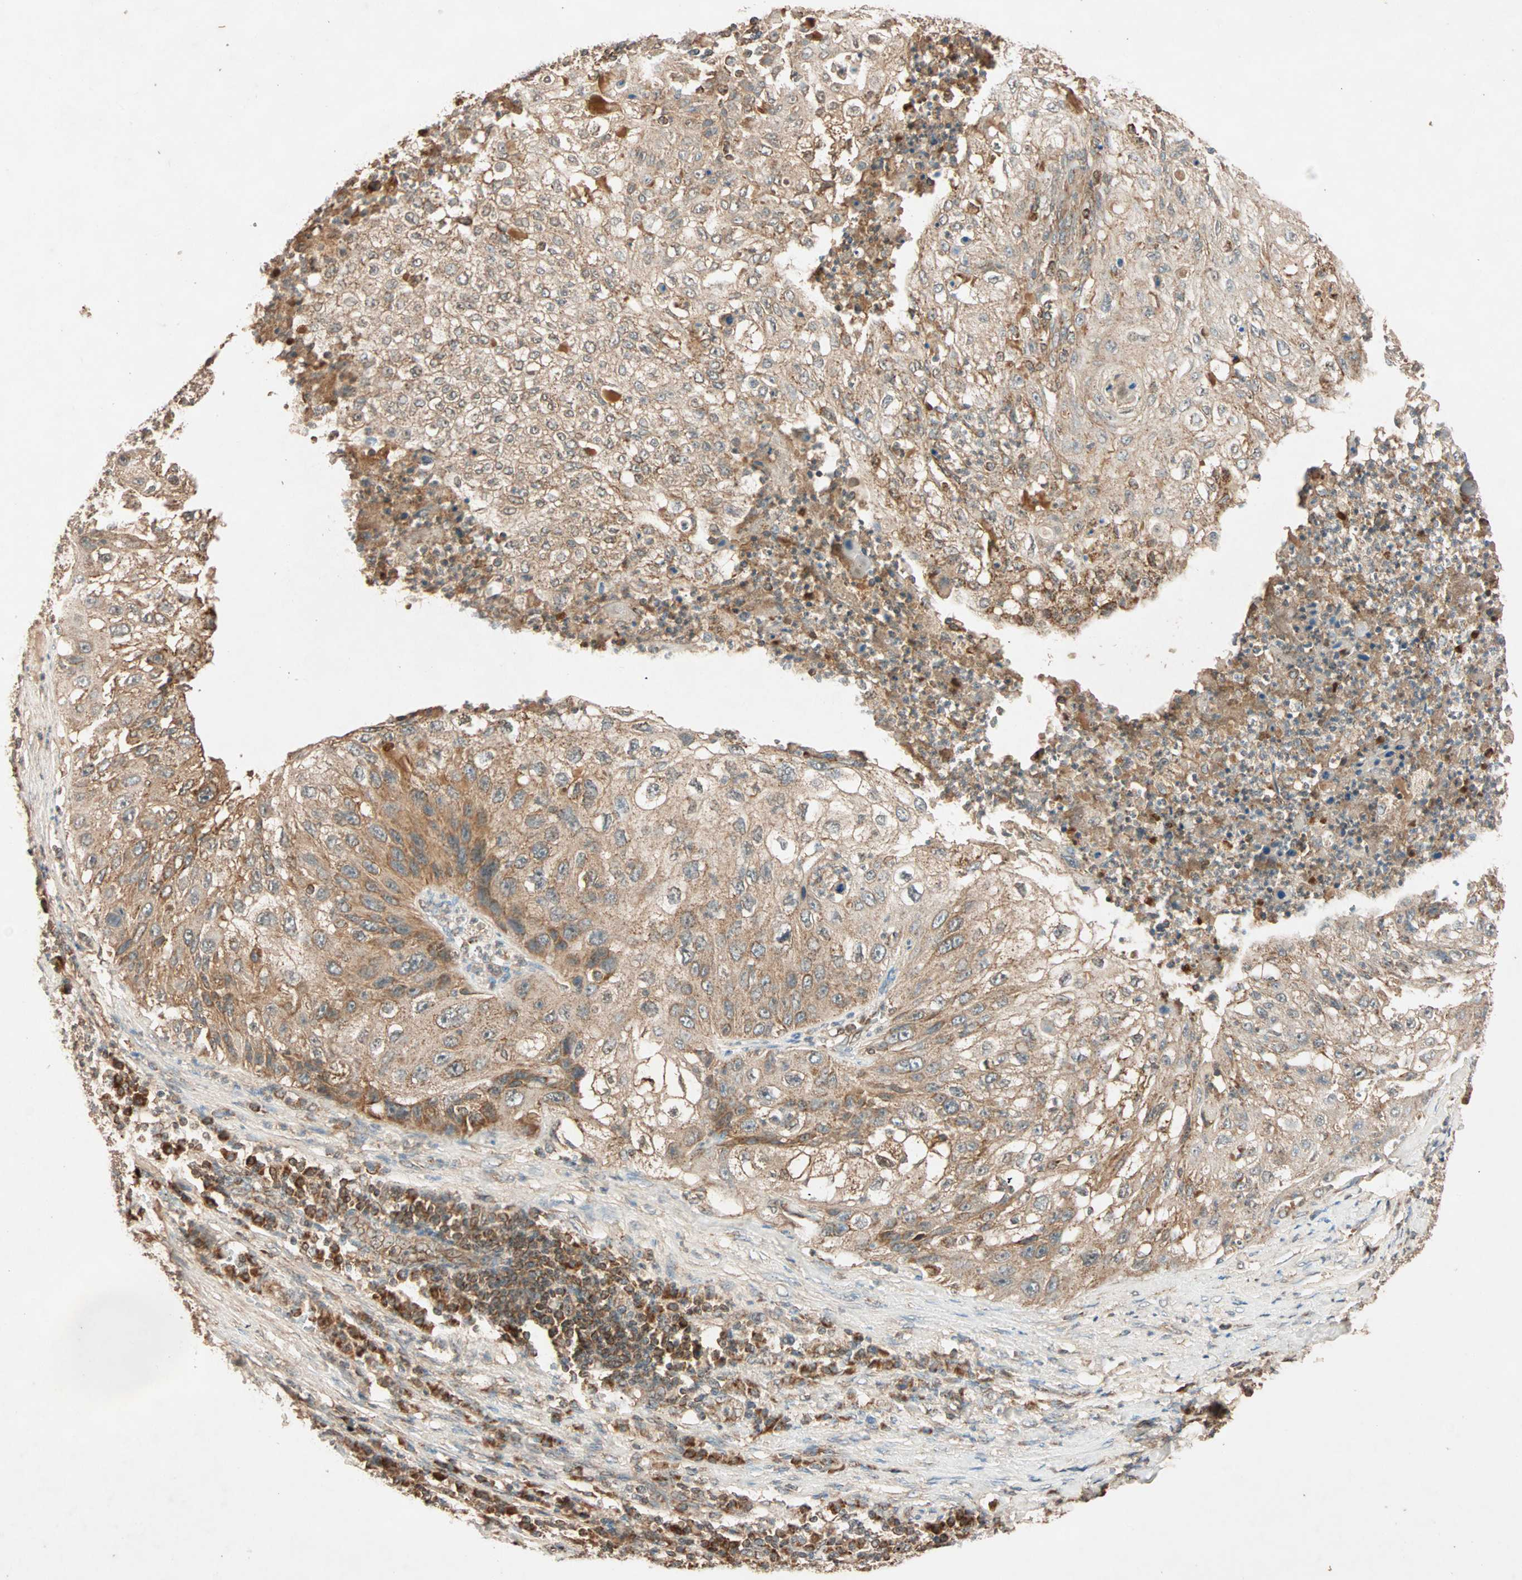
{"staining": {"intensity": "moderate", "quantity": ">75%", "location": "cytoplasmic/membranous"}, "tissue": "lung cancer", "cell_type": "Tumor cells", "image_type": "cancer", "snomed": [{"axis": "morphology", "description": "Inflammation, NOS"}, {"axis": "morphology", "description": "Squamous cell carcinoma, NOS"}, {"axis": "topography", "description": "Lymph node"}, {"axis": "topography", "description": "Soft tissue"}, {"axis": "topography", "description": "Lung"}], "caption": "Immunohistochemical staining of human squamous cell carcinoma (lung) exhibits medium levels of moderate cytoplasmic/membranous positivity in about >75% of tumor cells. The protein of interest is stained brown, and the nuclei are stained in blue (DAB (3,3'-diaminobenzidine) IHC with brightfield microscopy, high magnification).", "gene": "MAPK1", "patient": {"sex": "male", "age": 66}}